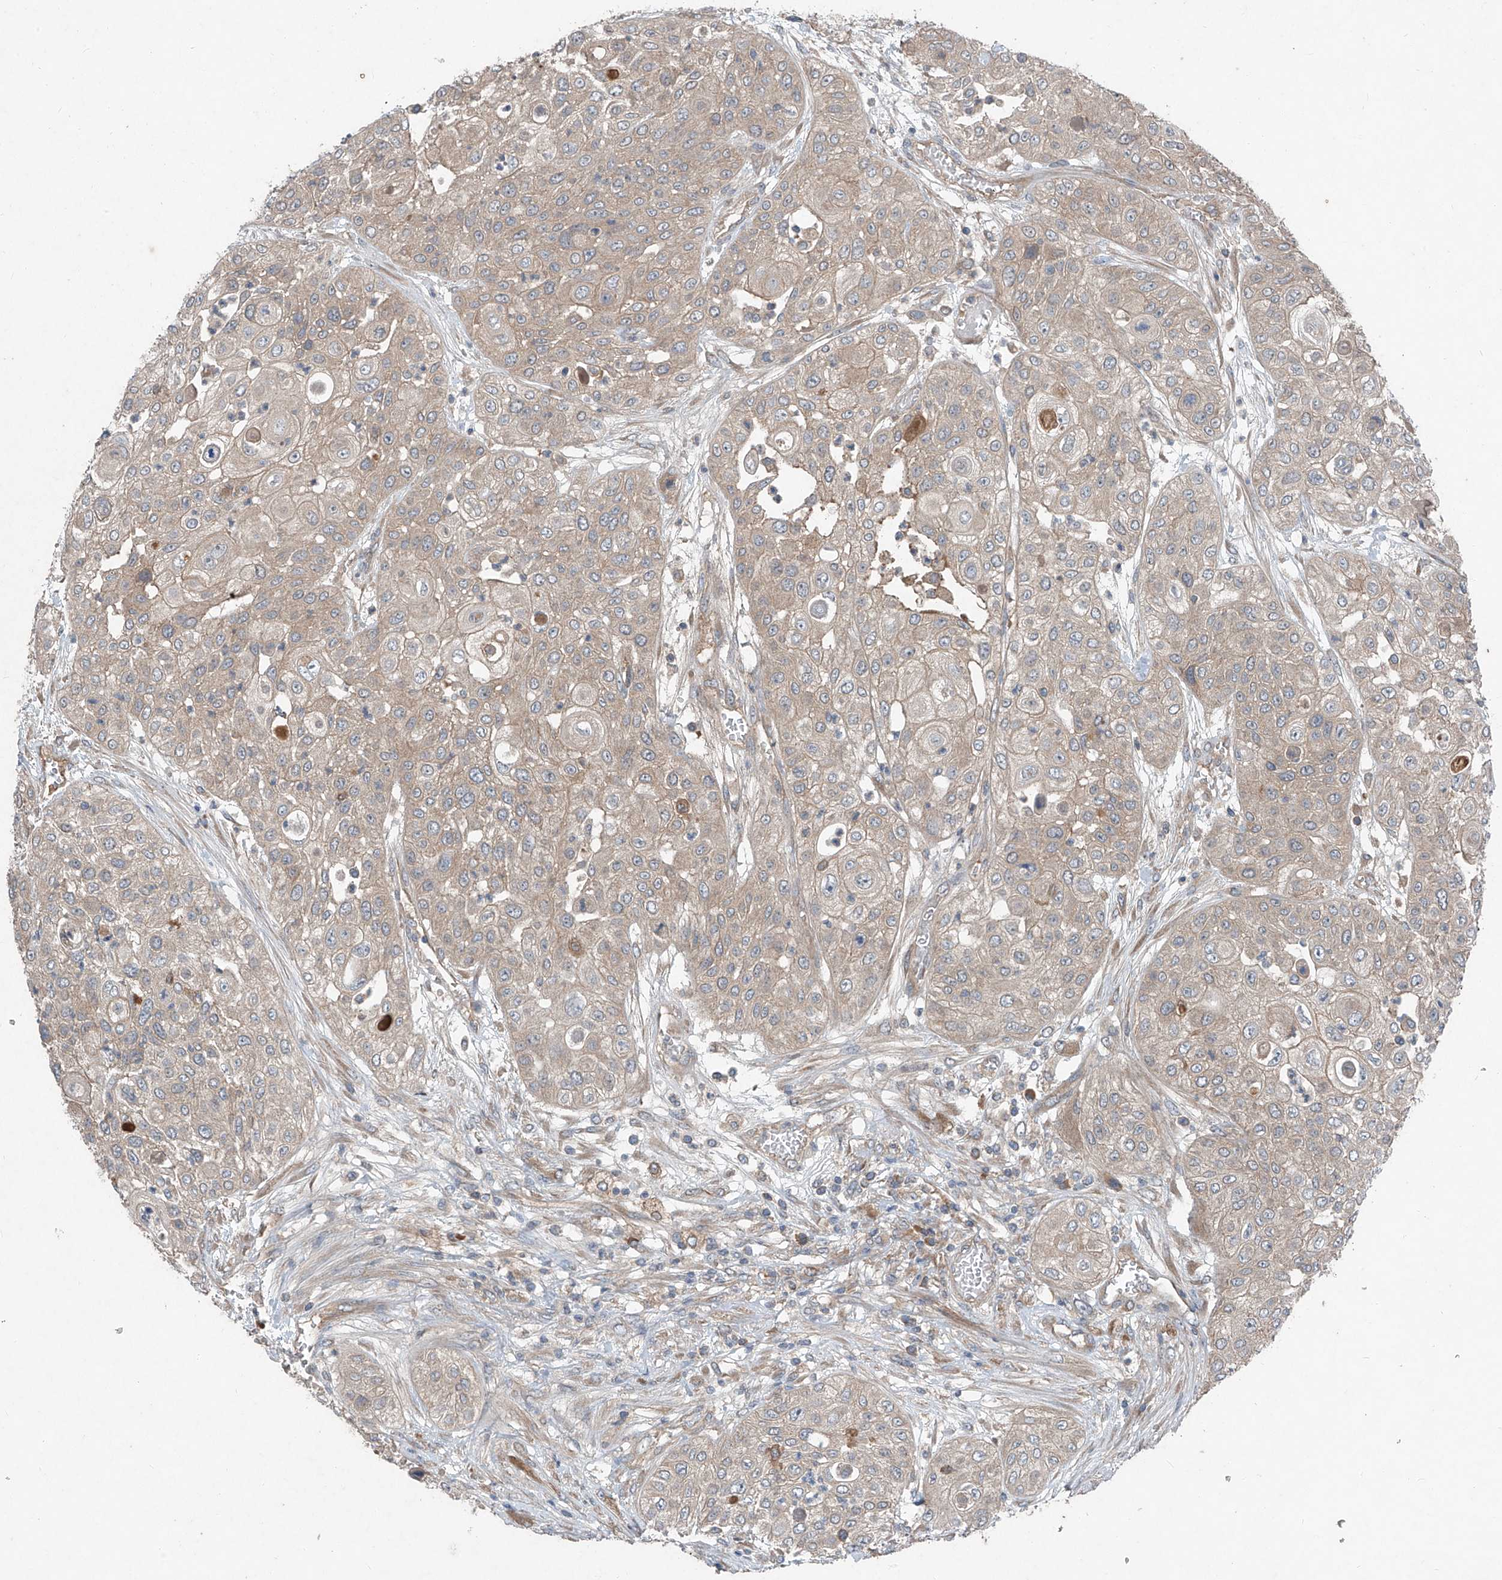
{"staining": {"intensity": "weak", "quantity": "25%-75%", "location": "cytoplasmic/membranous"}, "tissue": "urothelial cancer", "cell_type": "Tumor cells", "image_type": "cancer", "snomed": [{"axis": "morphology", "description": "Urothelial carcinoma, High grade"}, {"axis": "topography", "description": "Urinary bladder"}], "caption": "Immunohistochemical staining of urothelial cancer shows low levels of weak cytoplasmic/membranous protein positivity in about 25%-75% of tumor cells. (Brightfield microscopy of DAB IHC at high magnification).", "gene": "FOXRED2", "patient": {"sex": "female", "age": 79}}